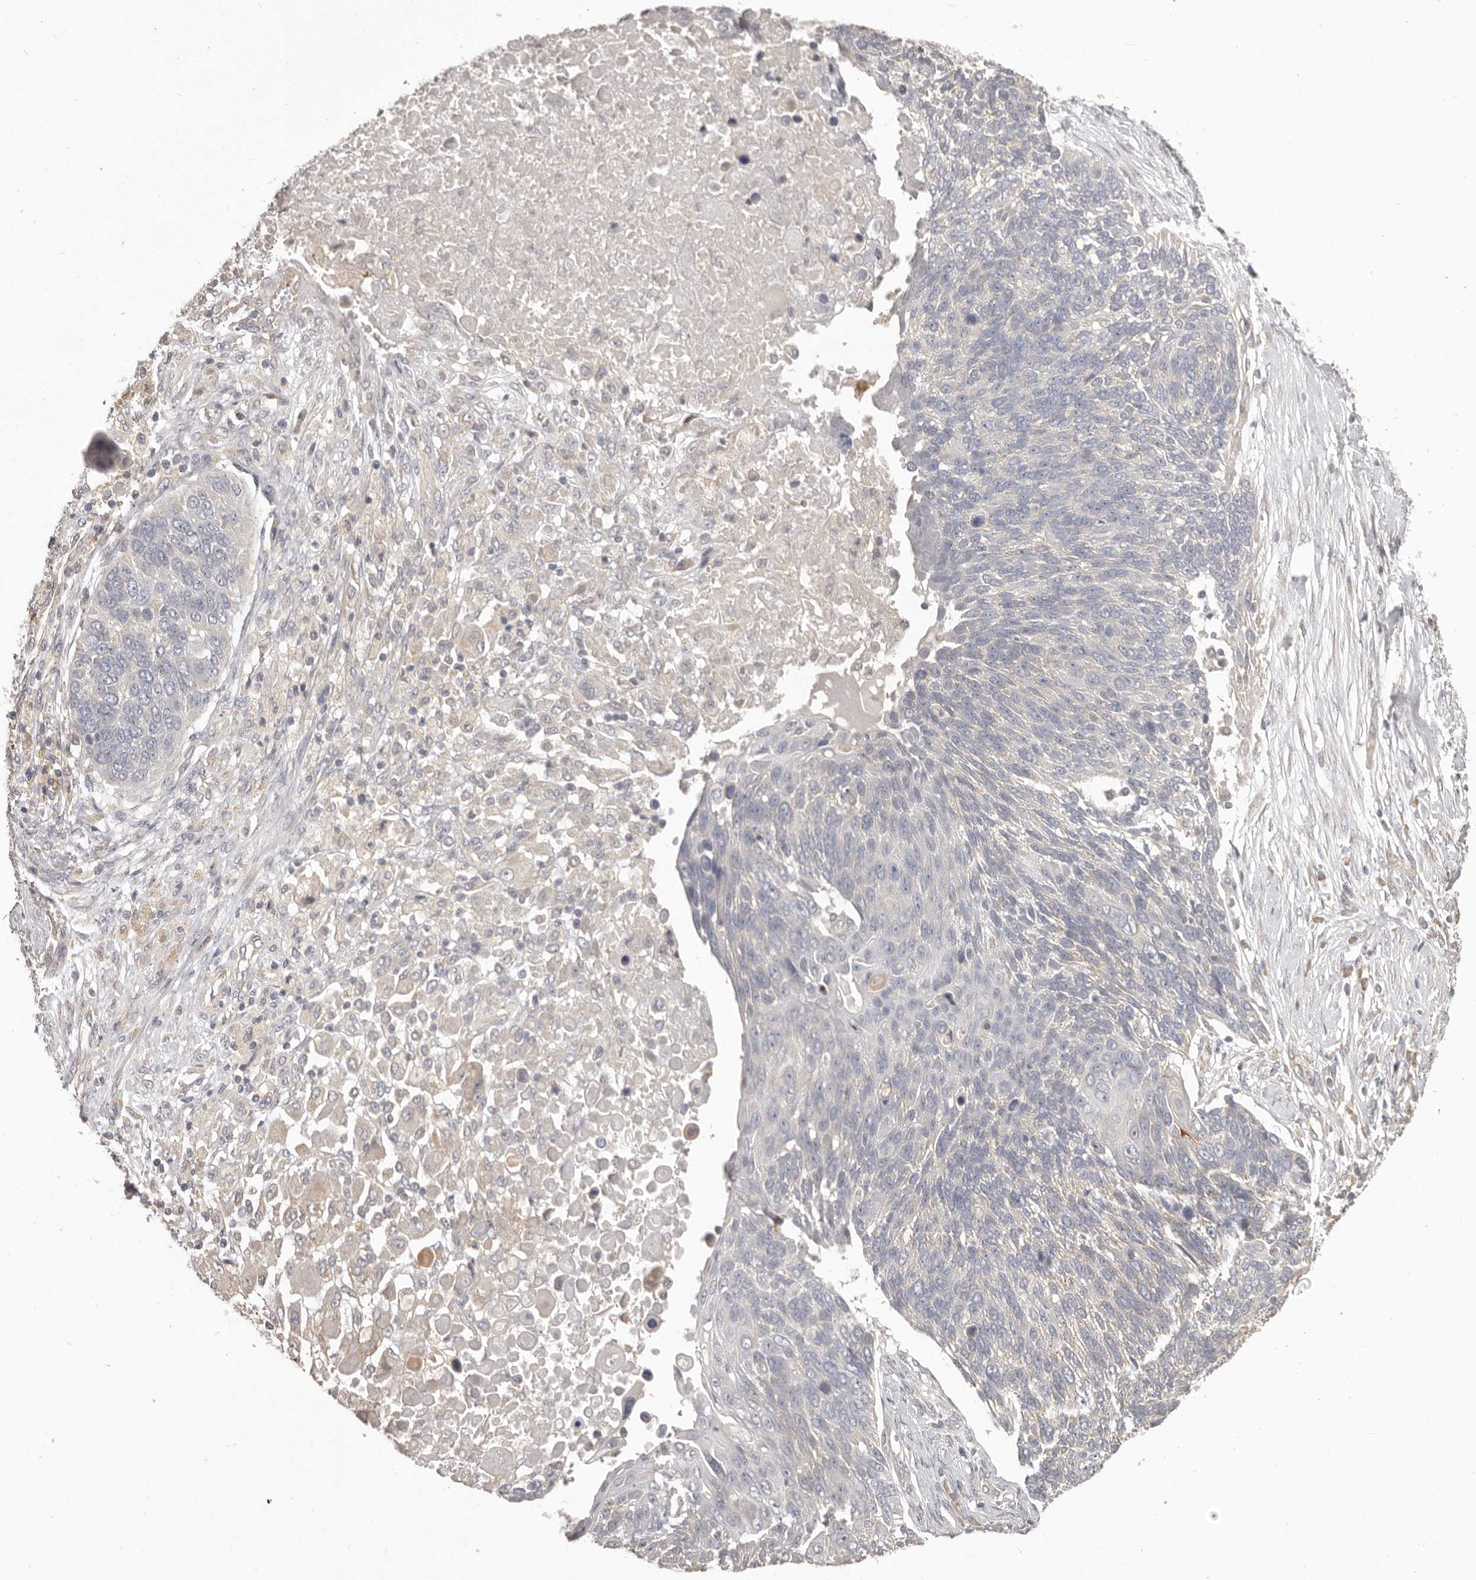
{"staining": {"intensity": "negative", "quantity": "none", "location": "none"}, "tissue": "lung cancer", "cell_type": "Tumor cells", "image_type": "cancer", "snomed": [{"axis": "morphology", "description": "Squamous cell carcinoma, NOS"}, {"axis": "topography", "description": "Lung"}], "caption": "An immunohistochemistry (IHC) image of lung cancer (squamous cell carcinoma) is shown. There is no staining in tumor cells of lung cancer (squamous cell carcinoma). The staining was performed using DAB (3,3'-diaminobenzidine) to visualize the protein expression in brown, while the nuclei were stained in blue with hematoxylin (Magnification: 20x).", "gene": "HRH1", "patient": {"sex": "male", "age": 66}}